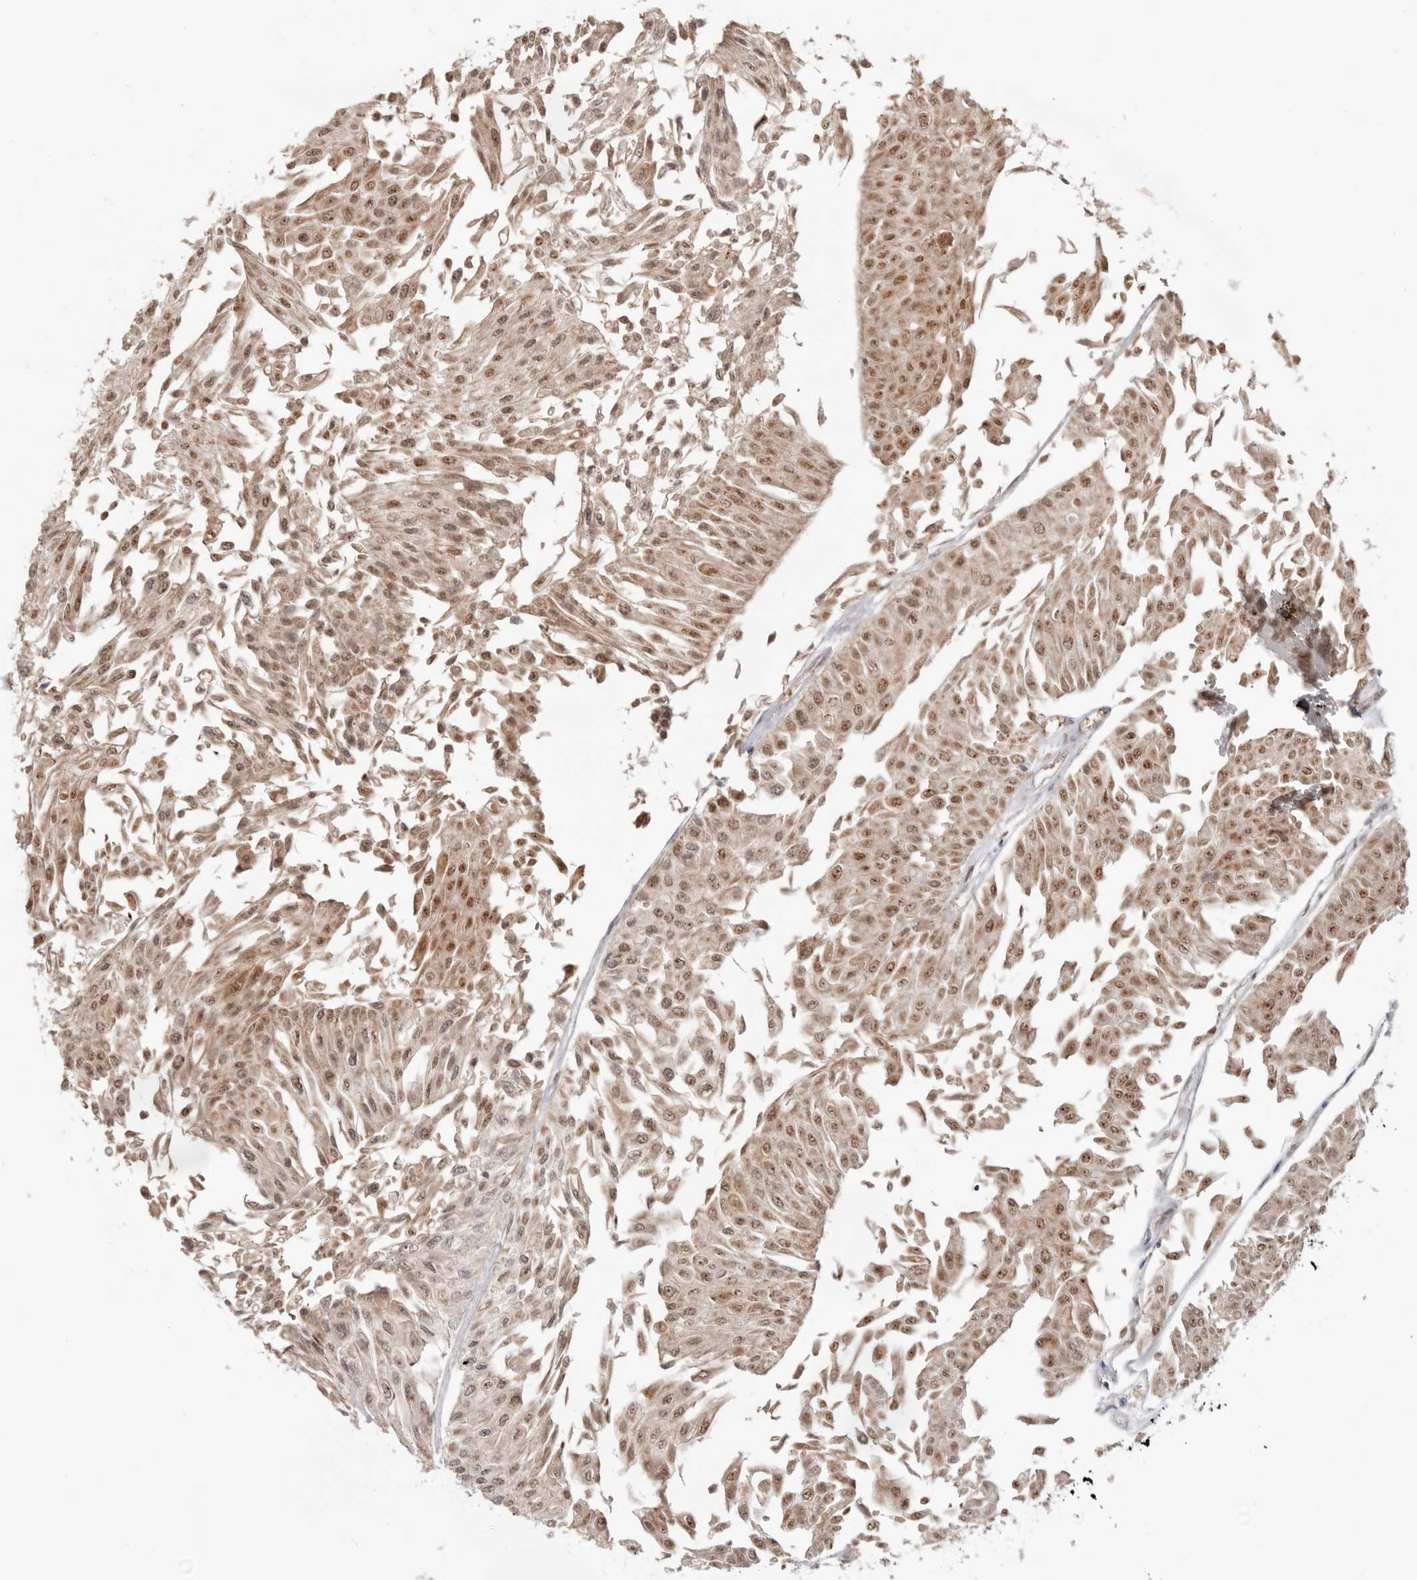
{"staining": {"intensity": "moderate", "quantity": ">75%", "location": "cytoplasmic/membranous,nuclear"}, "tissue": "urothelial cancer", "cell_type": "Tumor cells", "image_type": "cancer", "snomed": [{"axis": "morphology", "description": "Urothelial carcinoma, Low grade"}, {"axis": "topography", "description": "Urinary bladder"}], "caption": "Protein staining displays moderate cytoplasmic/membranous and nuclear expression in approximately >75% of tumor cells in urothelial cancer.", "gene": "BRCA2", "patient": {"sex": "male", "age": 67}}